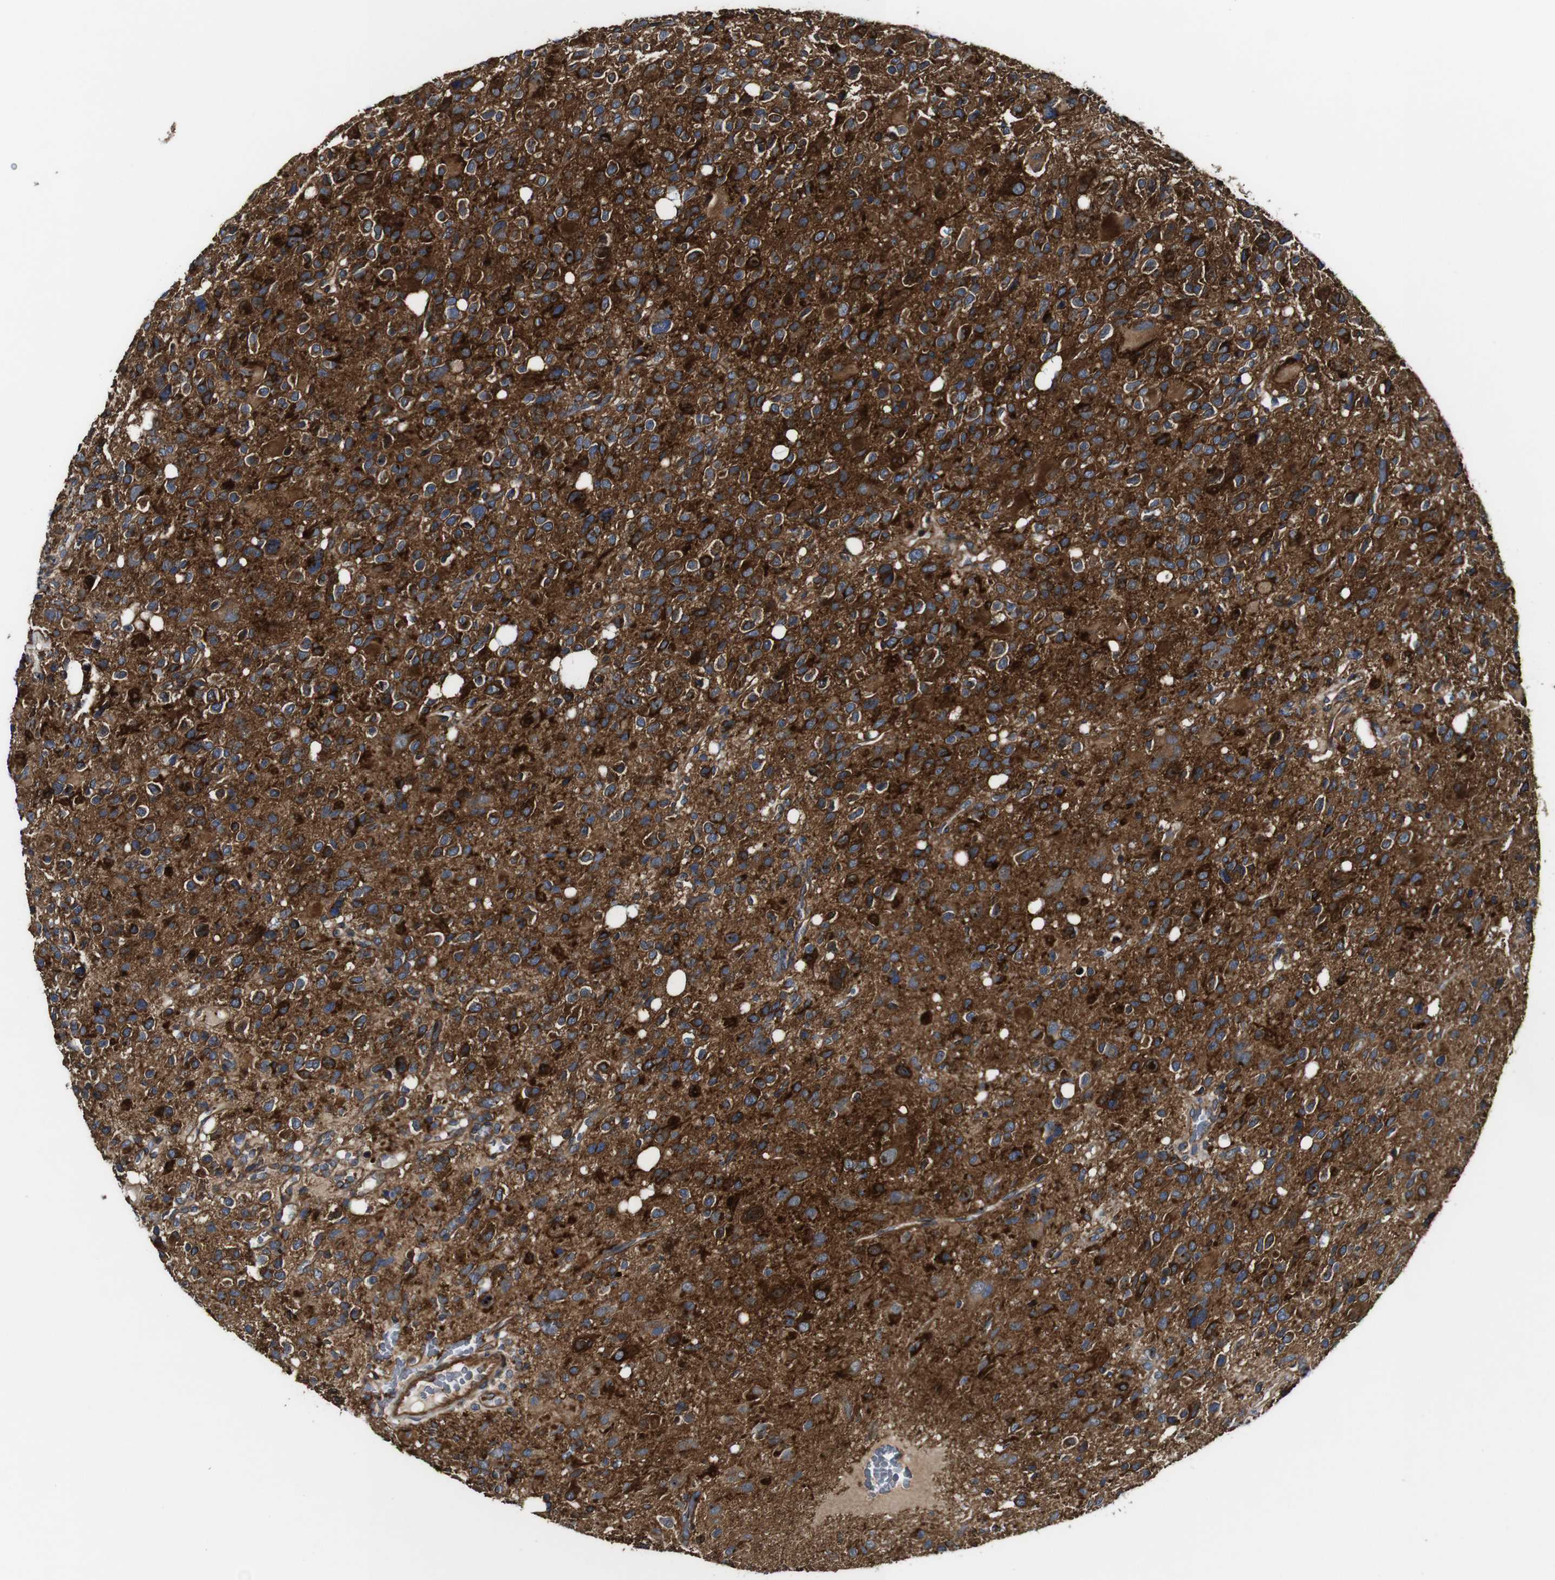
{"staining": {"intensity": "strong", "quantity": "25%-75%", "location": "cytoplasmic/membranous"}, "tissue": "glioma", "cell_type": "Tumor cells", "image_type": "cancer", "snomed": [{"axis": "morphology", "description": "Glioma, malignant, High grade"}, {"axis": "topography", "description": "Brain"}], "caption": "The immunohistochemical stain highlights strong cytoplasmic/membranous staining in tumor cells of glioma tissue.", "gene": "TNIK", "patient": {"sex": "male", "age": 48}}